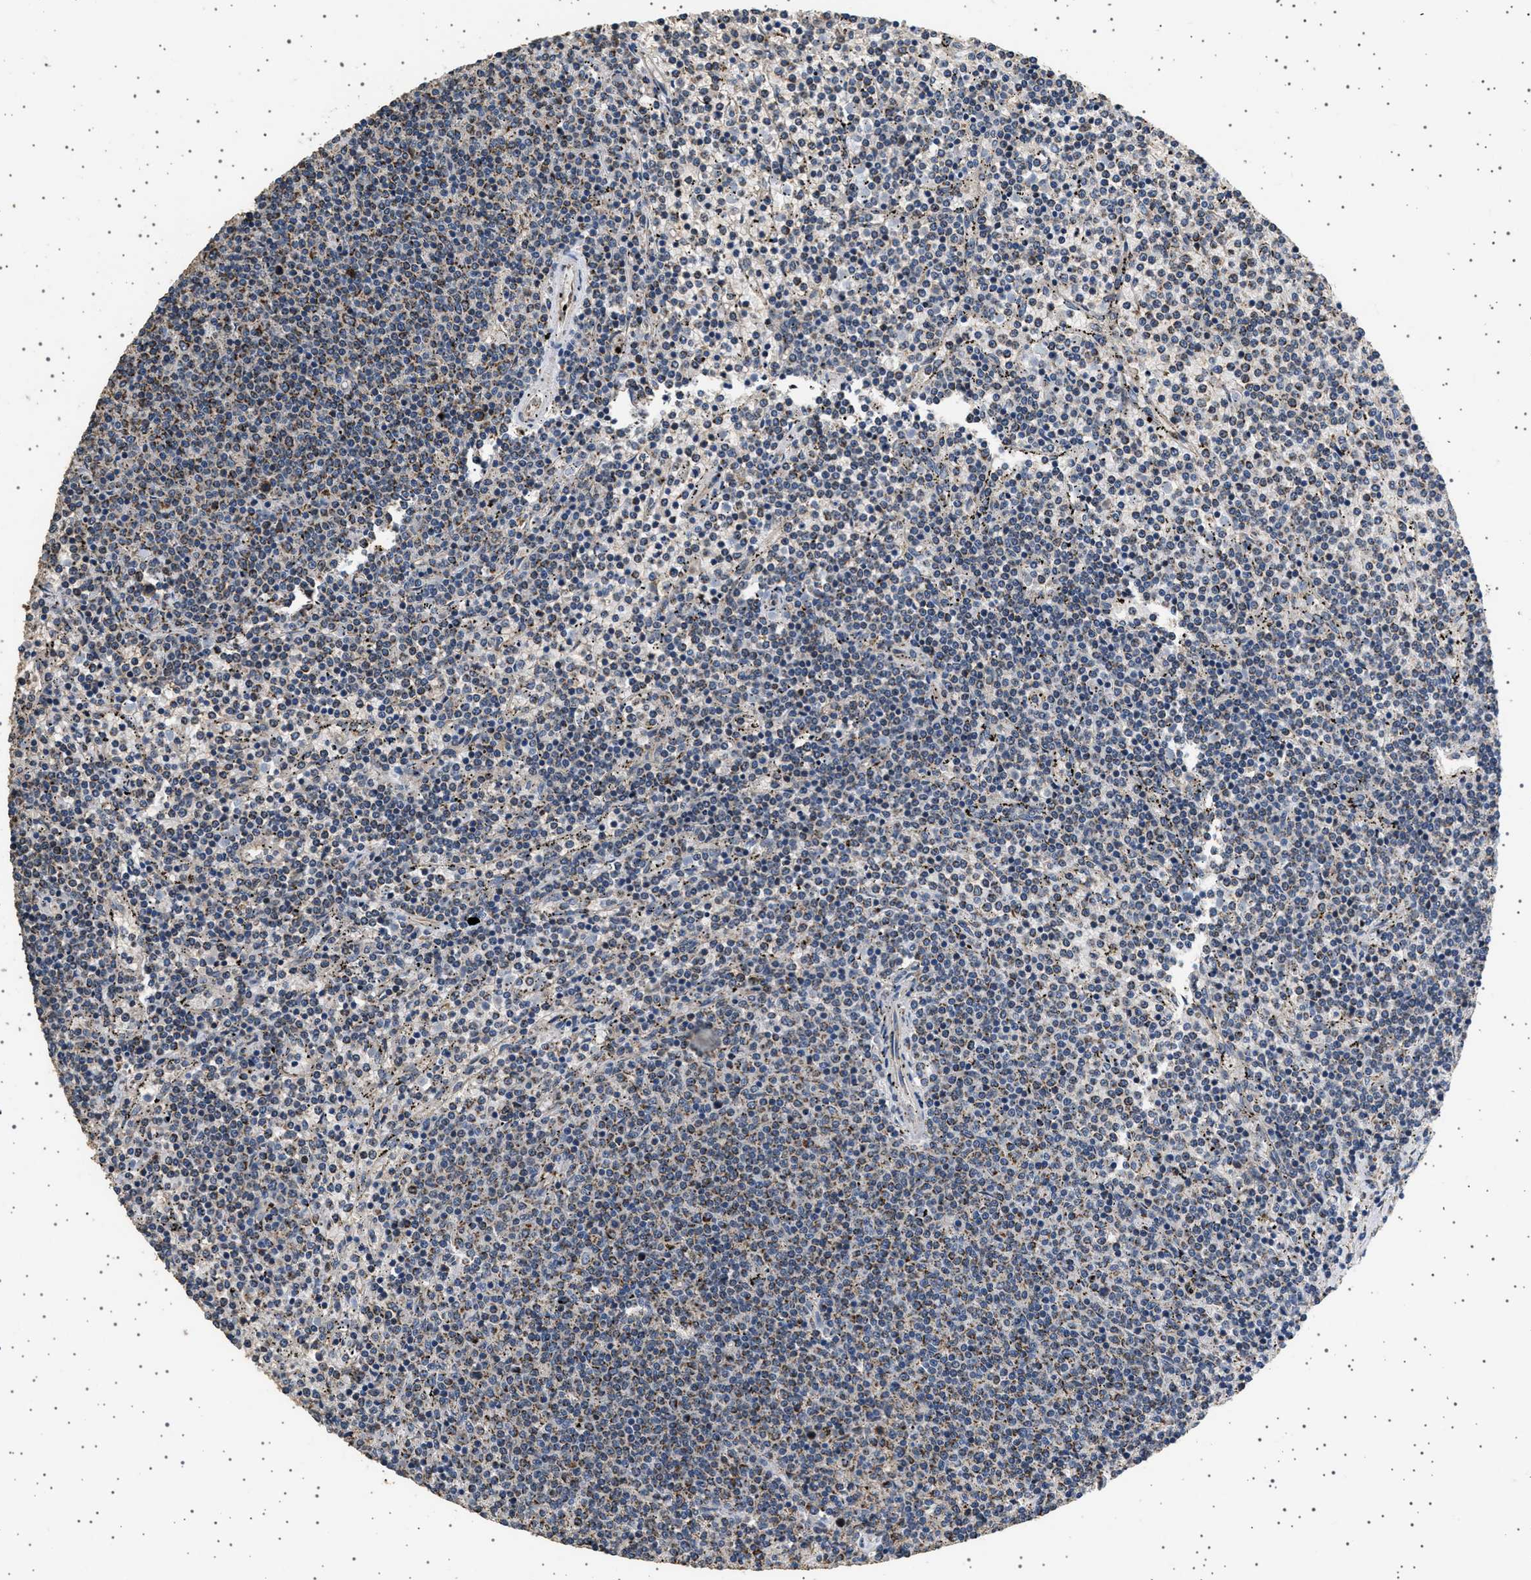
{"staining": {"intensity": "moderate", "quantity": "<25%", "location": "cytoplasmic/membranous"}, "tissue": "lymphoma", "cell_type": "Tumor cells", "image_type": "cancer", "snomed": [{"axis": "morphology", "description": "Malignant lymphoma, non-Hodgkin's type, Low grade"}, {"axis": "topography", "description": "Spleen"}], "caption": "A low amount of moderate cytoplasmic/membranous staining is appreciated in about <25% of tumor cells in lymphoma tissue. The staining is performed using DAB brown chromogen to label protein expression. The nuclei are counter-stained blue using hematoxylin.", "gene": "KCNA4", "patient": {"sex": "female", "age": 50}}